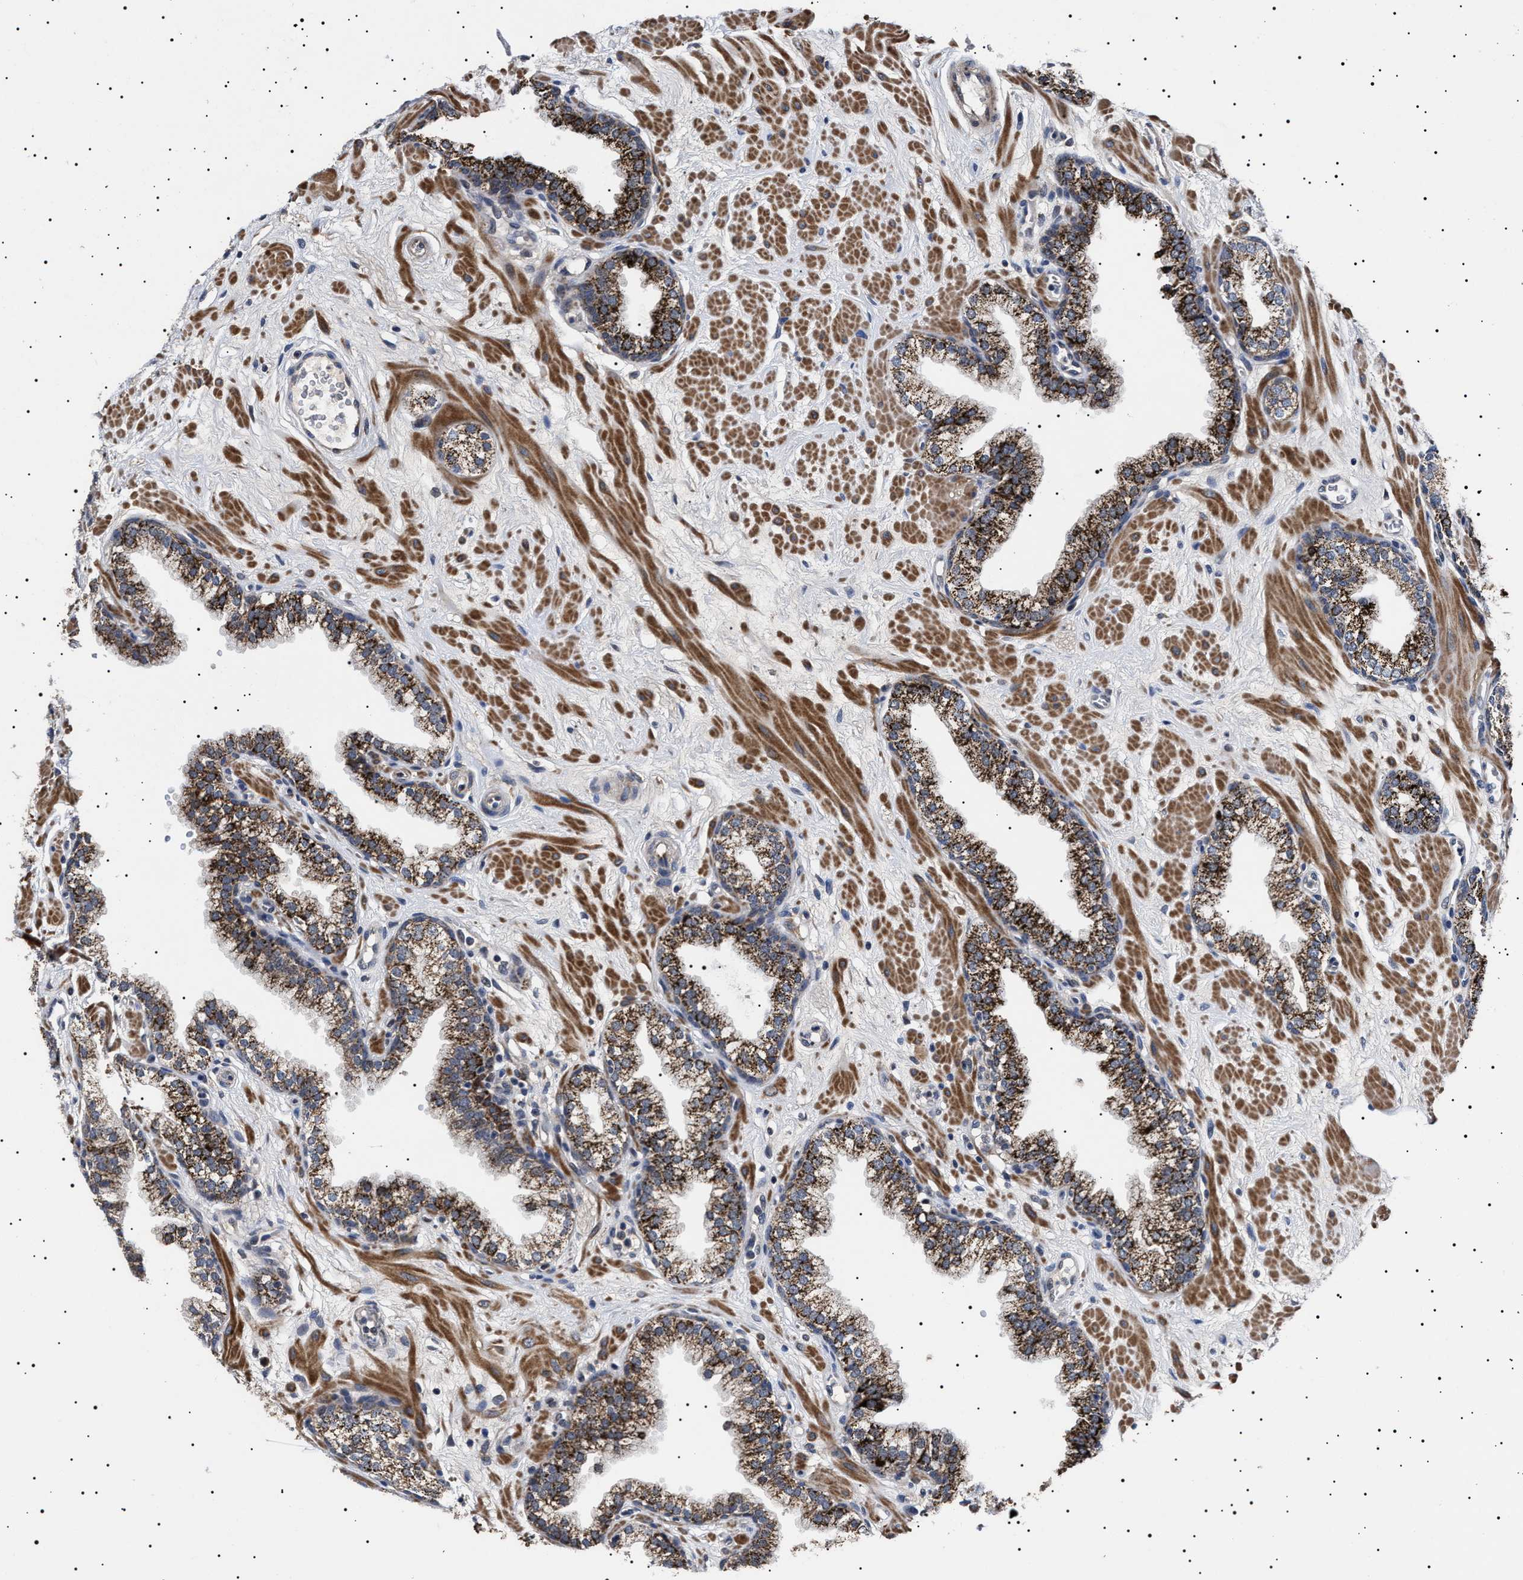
{"staining": {"intensity": "strong", "quantity": "25%-75%", "location": "cytoplasmic/membranous"}, "tissue": "prostate", "cell_type": "Glandular cells", "image_type": "normal", "snomed": [{"axis": "morphology", "description": "Normal tissue, NOS"}, {"axis": "morphology", "description": "Urothelial carcinoma, Low grade"}, {"axis": "topography", "description": "Urinary bladder"}, {"axis": "topography", "description": "Prostate"}], "caption": "Protein staining displays strong cytoplasmic/membranous expression in approximately 25%-75% of glandular cells in benign prostate. (Stains: DAB in brown, nuclei in blue, Microscopy: brightfield microscopy at high magnification).", "gene": "RAB34", "patient": {"sex": "male", "age": 60}}